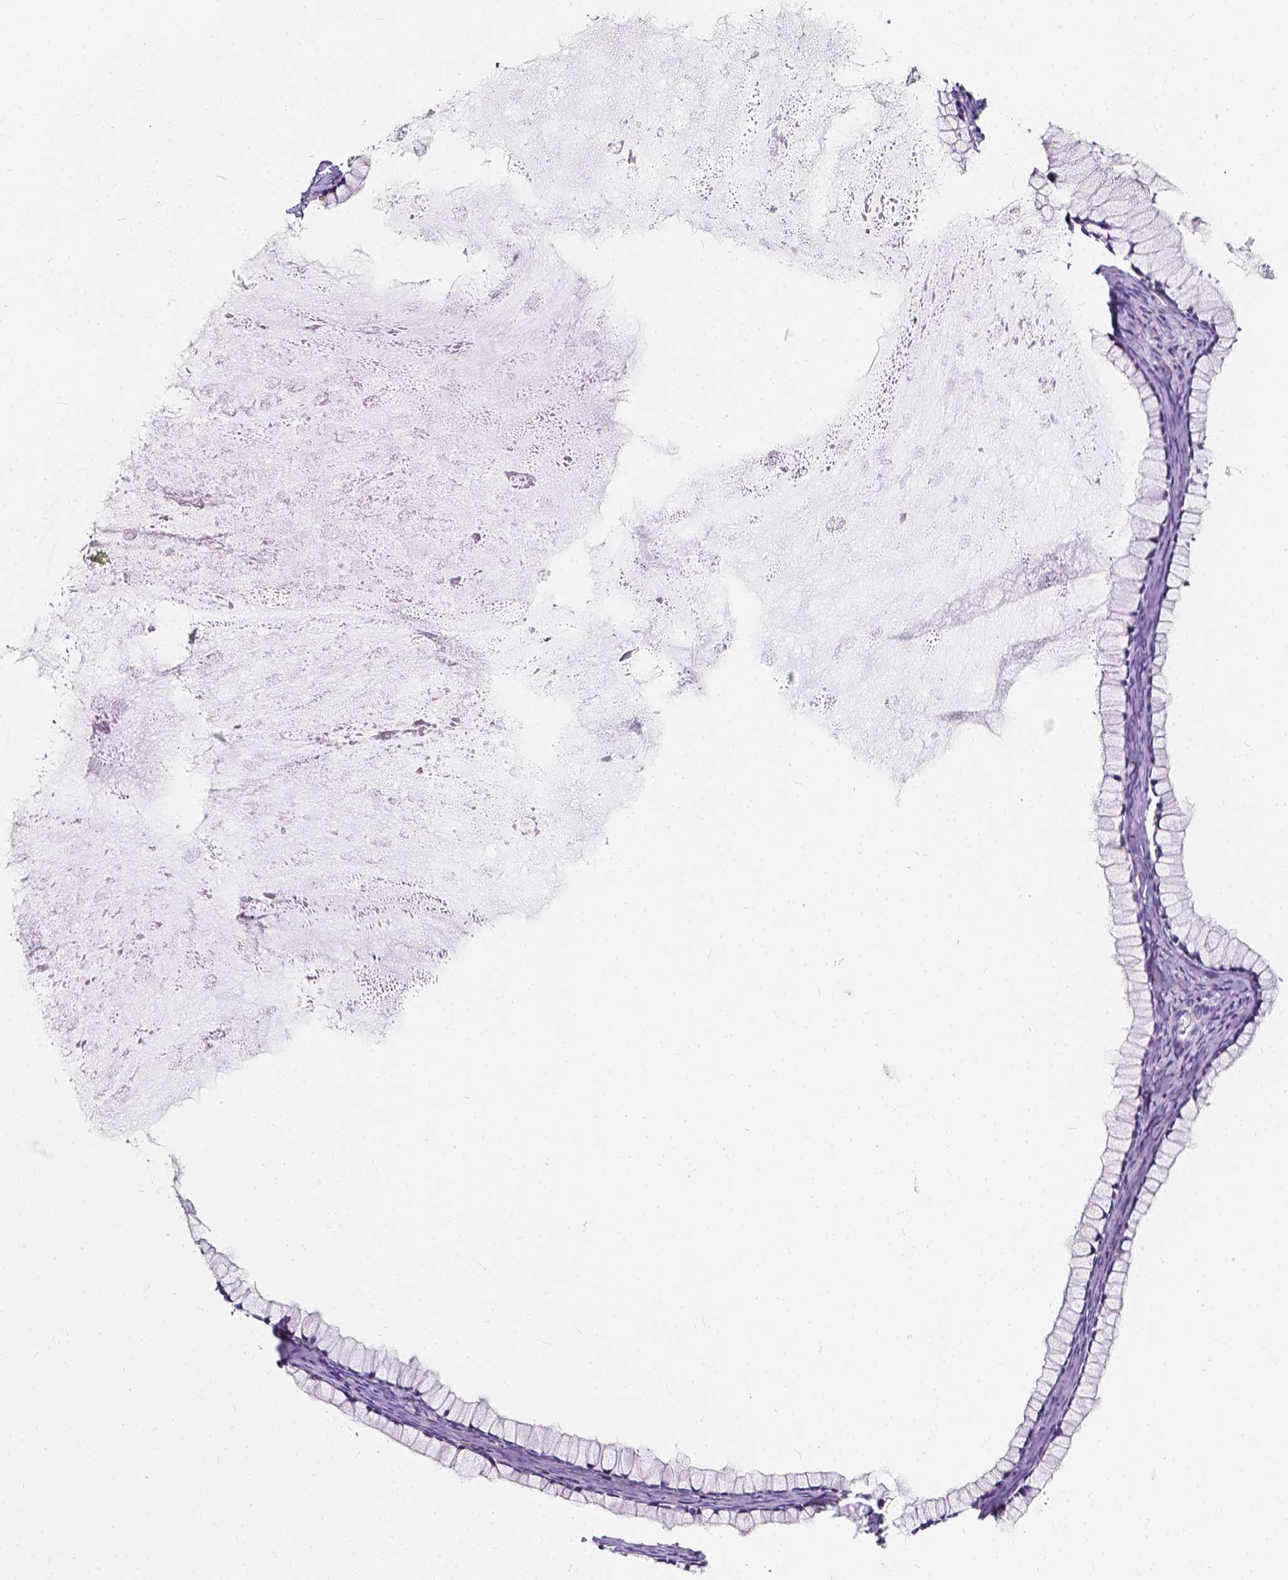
{"staining": {"intensity": "negative", "quantity": "none", "location": "none"}, "tissue": "ovarian cancer", "cell_type": "Tumor cells", "image_type": "cancer", "snomed": [{"axis": "morphology", "description": "Cystadenocarcinoma, mucinous, NOS"}, {"axis": "topography", "description": "Ovary"}], "caption": "The immunohistochemistry histopathology image has no significant positivity in tumor cells of ovarian cancer tissue.", "gene": "CLSTN2", "patient": {"sex": "female", "age": 41}}